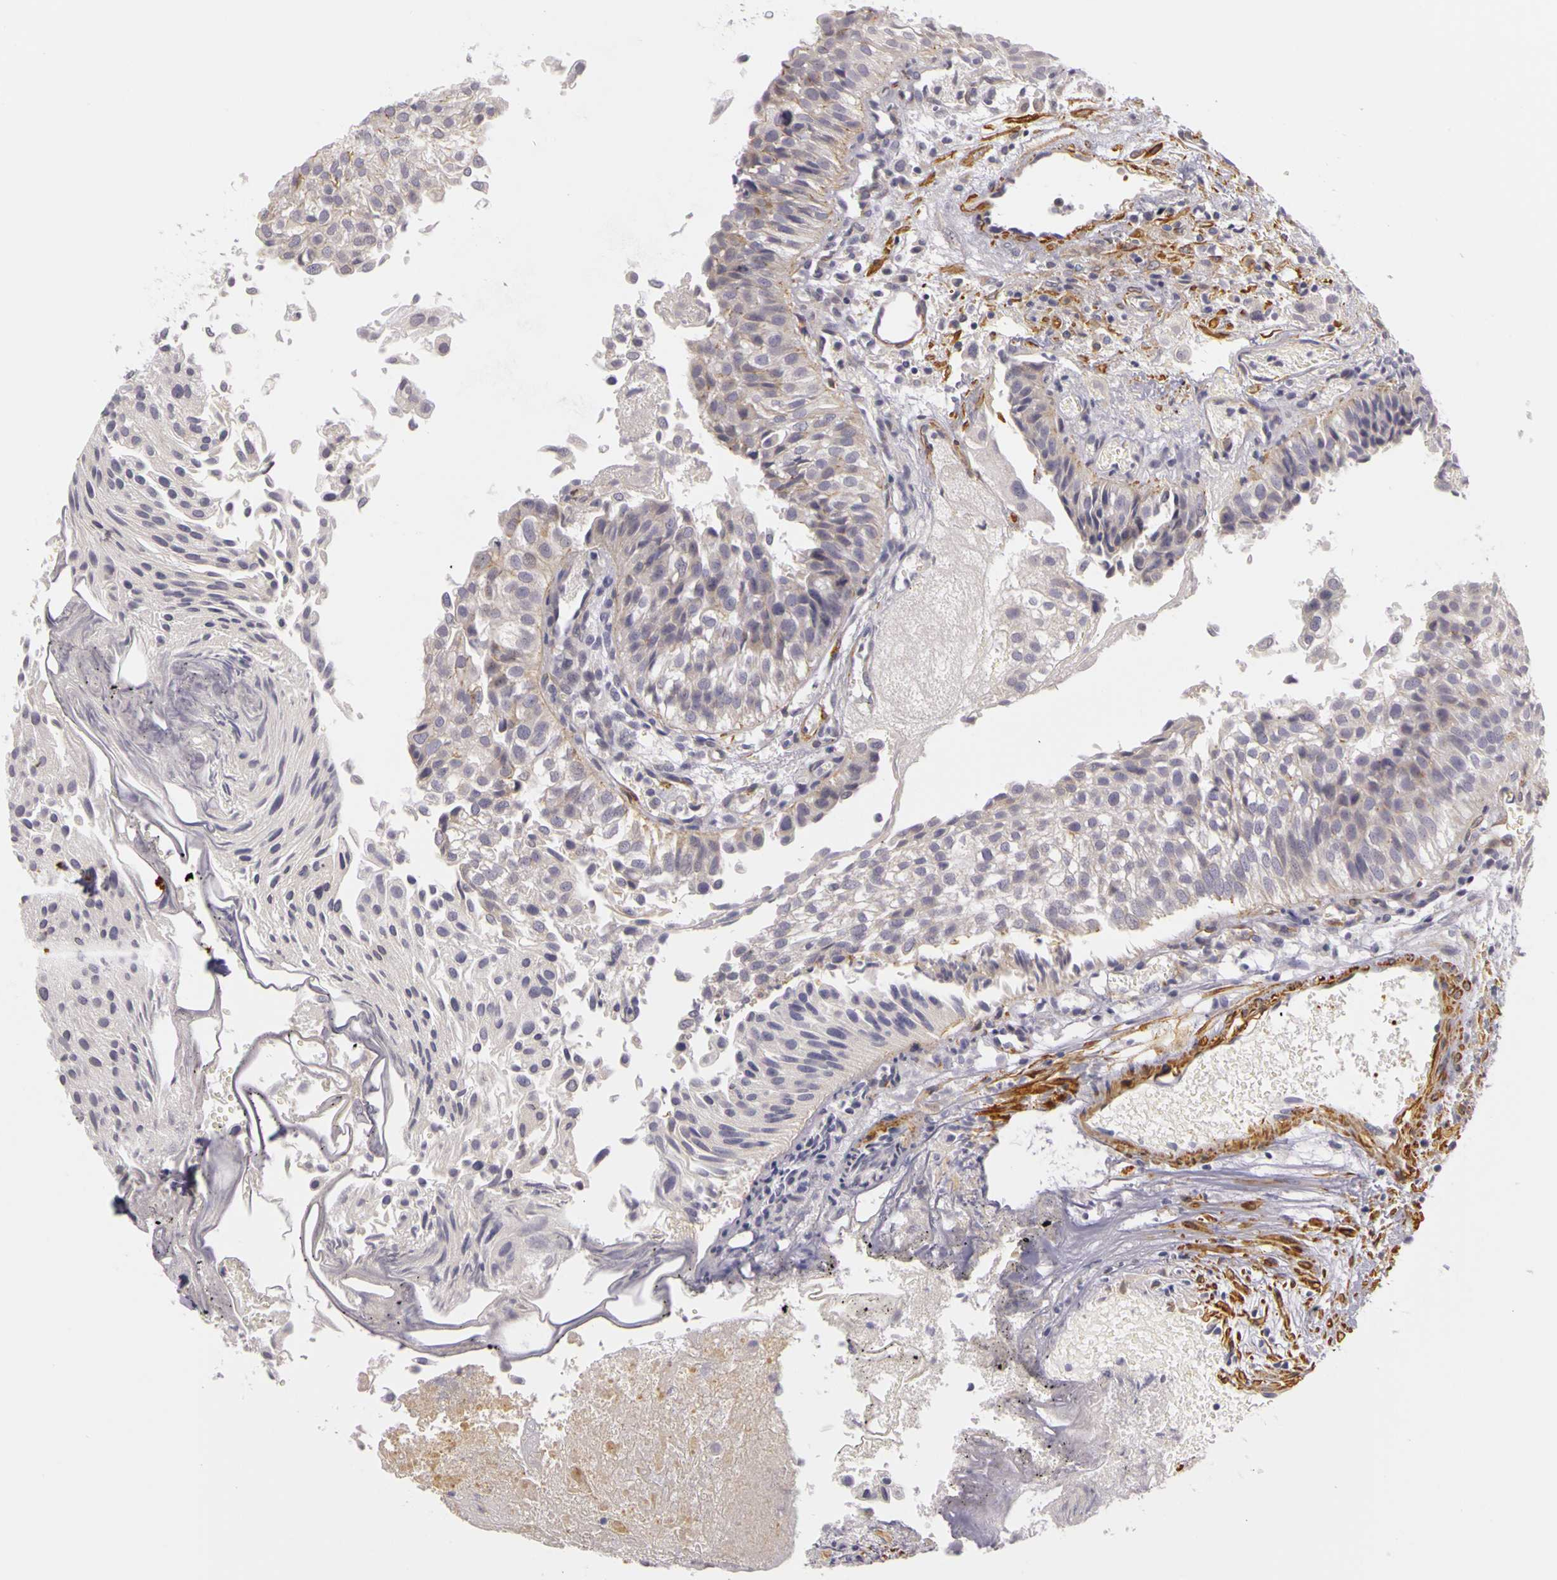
{"staining": {"intensity": "weak", "quantity": ">75%", "location": "cytoplasmic/membranous"}, "tissue": "urothelial cancer", "cell_type": "Tumor cells", "image_type": "cancer", "snomed": [{"axis": "morphology", "description": "Urothelial carcinoma, Low grade"}, {"axis": "topography", "description": "Urinary bladder"}], "caption": "Brown immunohistochemical staining in urothelial carcinoma (low-grade) exhibits weak cytoplasmic/membranous positivity in approximately >75% of tumor cells.", "gene": "CNTN2", "patient": {"sex": "female", "age": 89}}